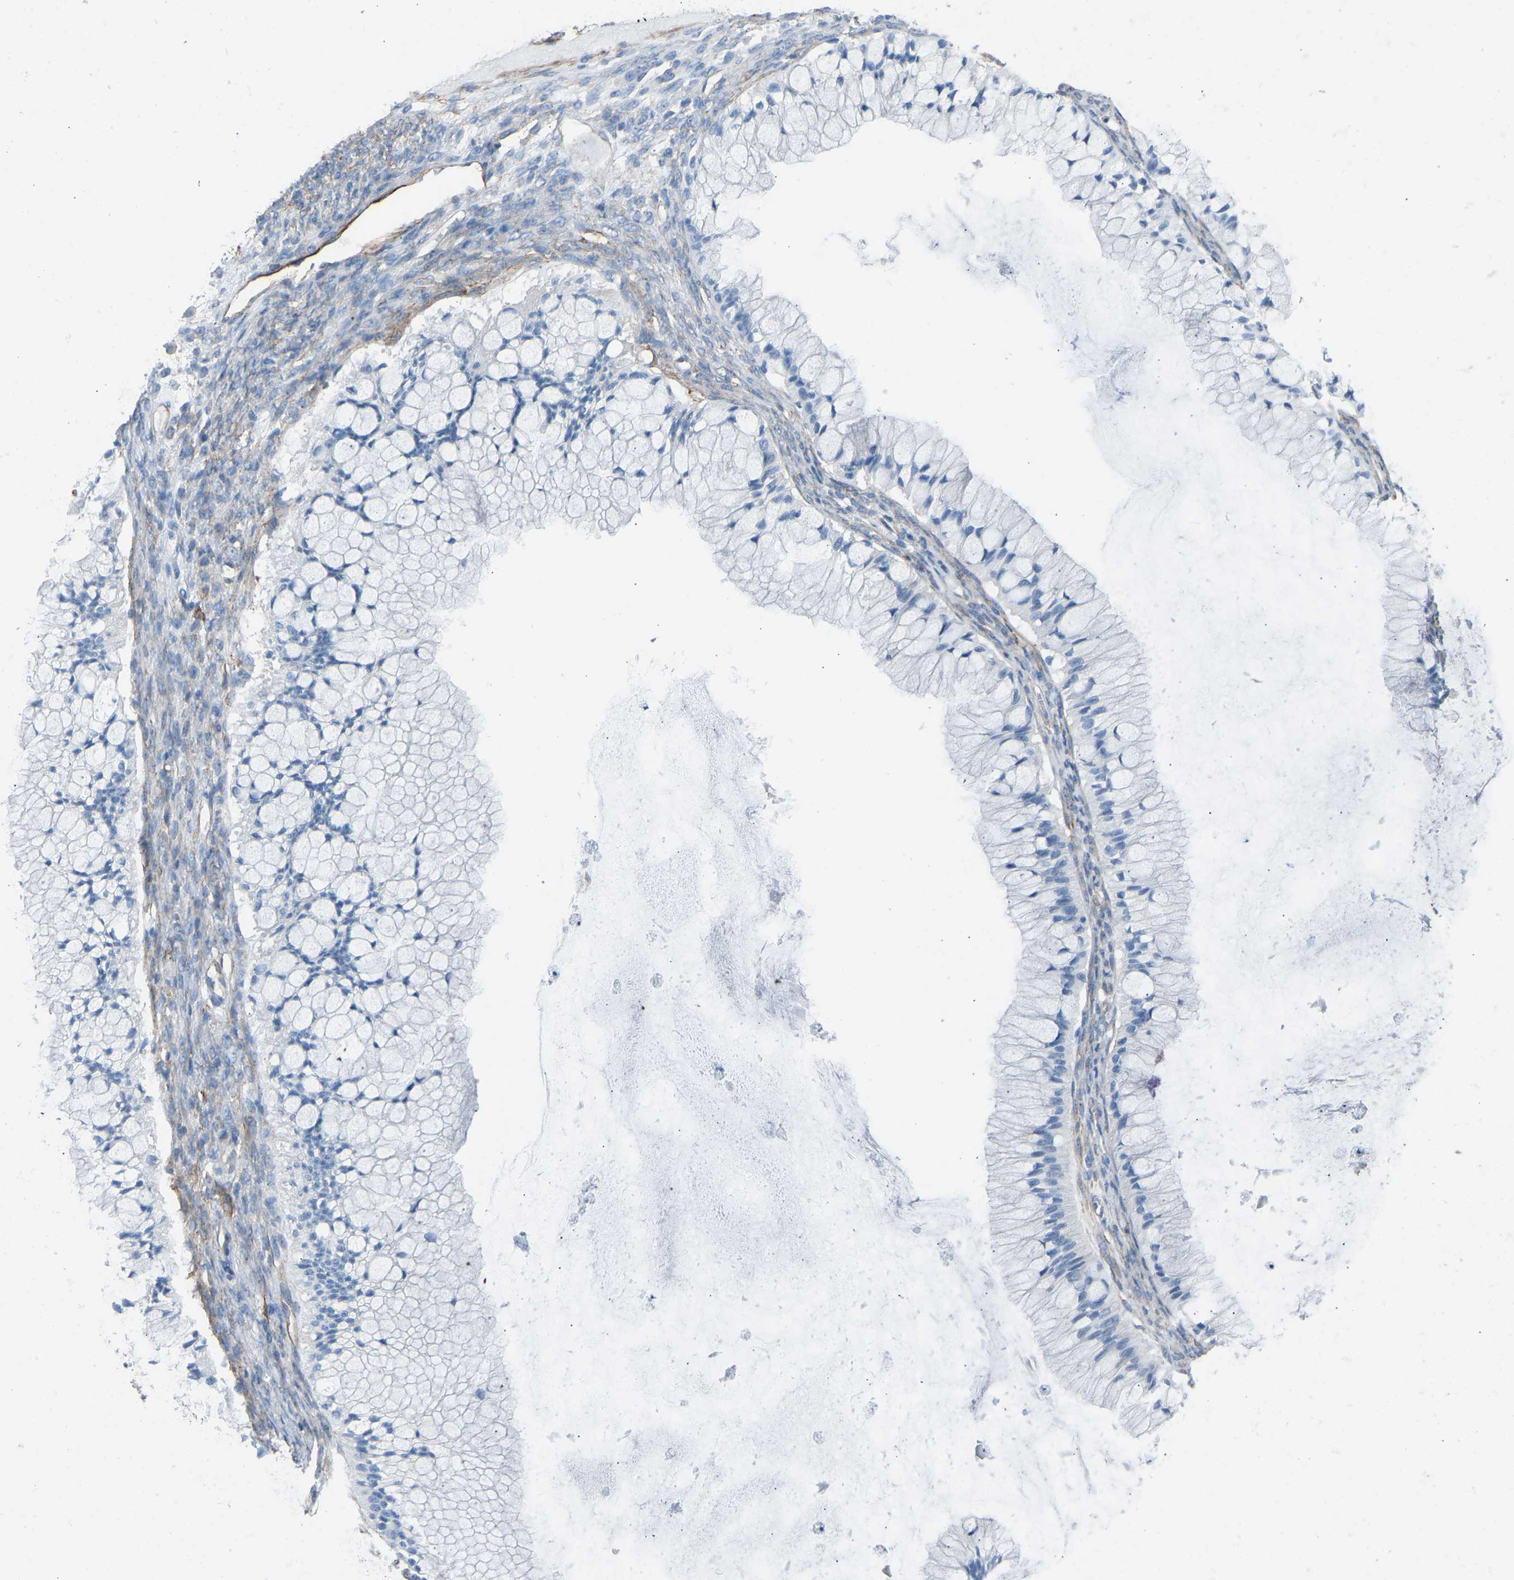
{"staining": {"intensity": "negative", "quantity": "none", "location": "none"}, "tissue": "ovarian cancer", "cell_type": "Tumor cells", "image_type": "cancer", "snomed": [{"axis": "morphology", "description": "Cystadenocarcinoma, mucinous, NOS"}, {"axis": "topography", "description": "Ovary"}], "caption": "Image shows no significant protein staining in tumor cells of ovarian mucinous cystadenocarcinoma.", "gene": "MYH10", "patient": {"sex": "female", "age": 57}}